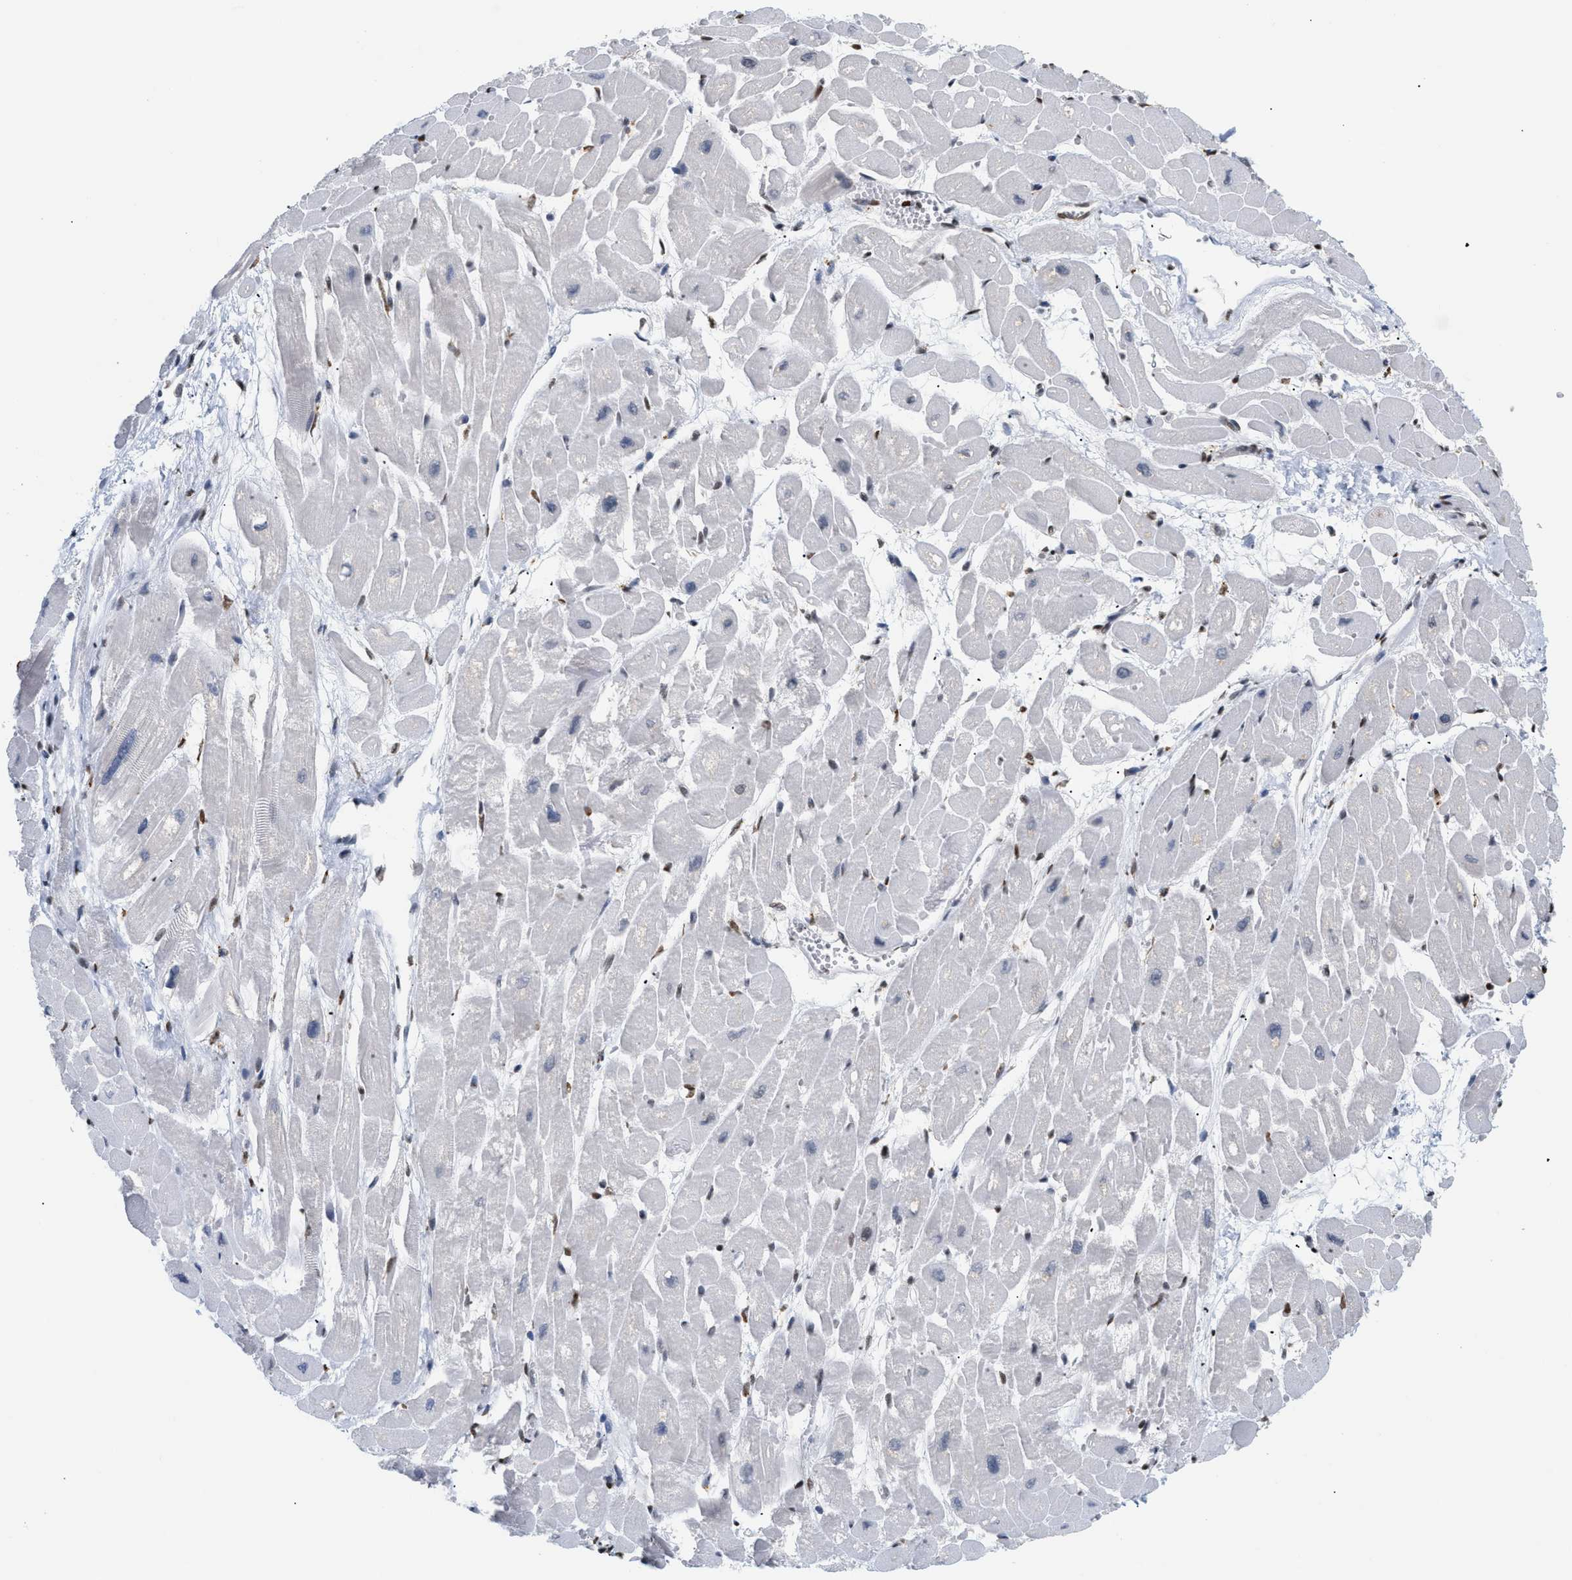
{"staining": {"intensity": "moderate", "quantity": "25%-75%", "location": "nuclear"}, "tissue": "heart muscle", "cell_type": "Cardiomyocytes", "image_type": "normal", "snomed": [{"axis": "morphology", "description": "Normal tissue, NOS"}, {"axis": "topography", "description": "Heart"}], "caption": "High-magnification brightfield microscopy of unremarkable heart muscle stained with DAB (brown) and counterstained with hematoxylin (blue). cardiomyocytes exhibit moderate nuclear staining is identified in about25%-75% of cells.", "gene": "HMGN2", "patient": {"sex": "male", "age": 45}}